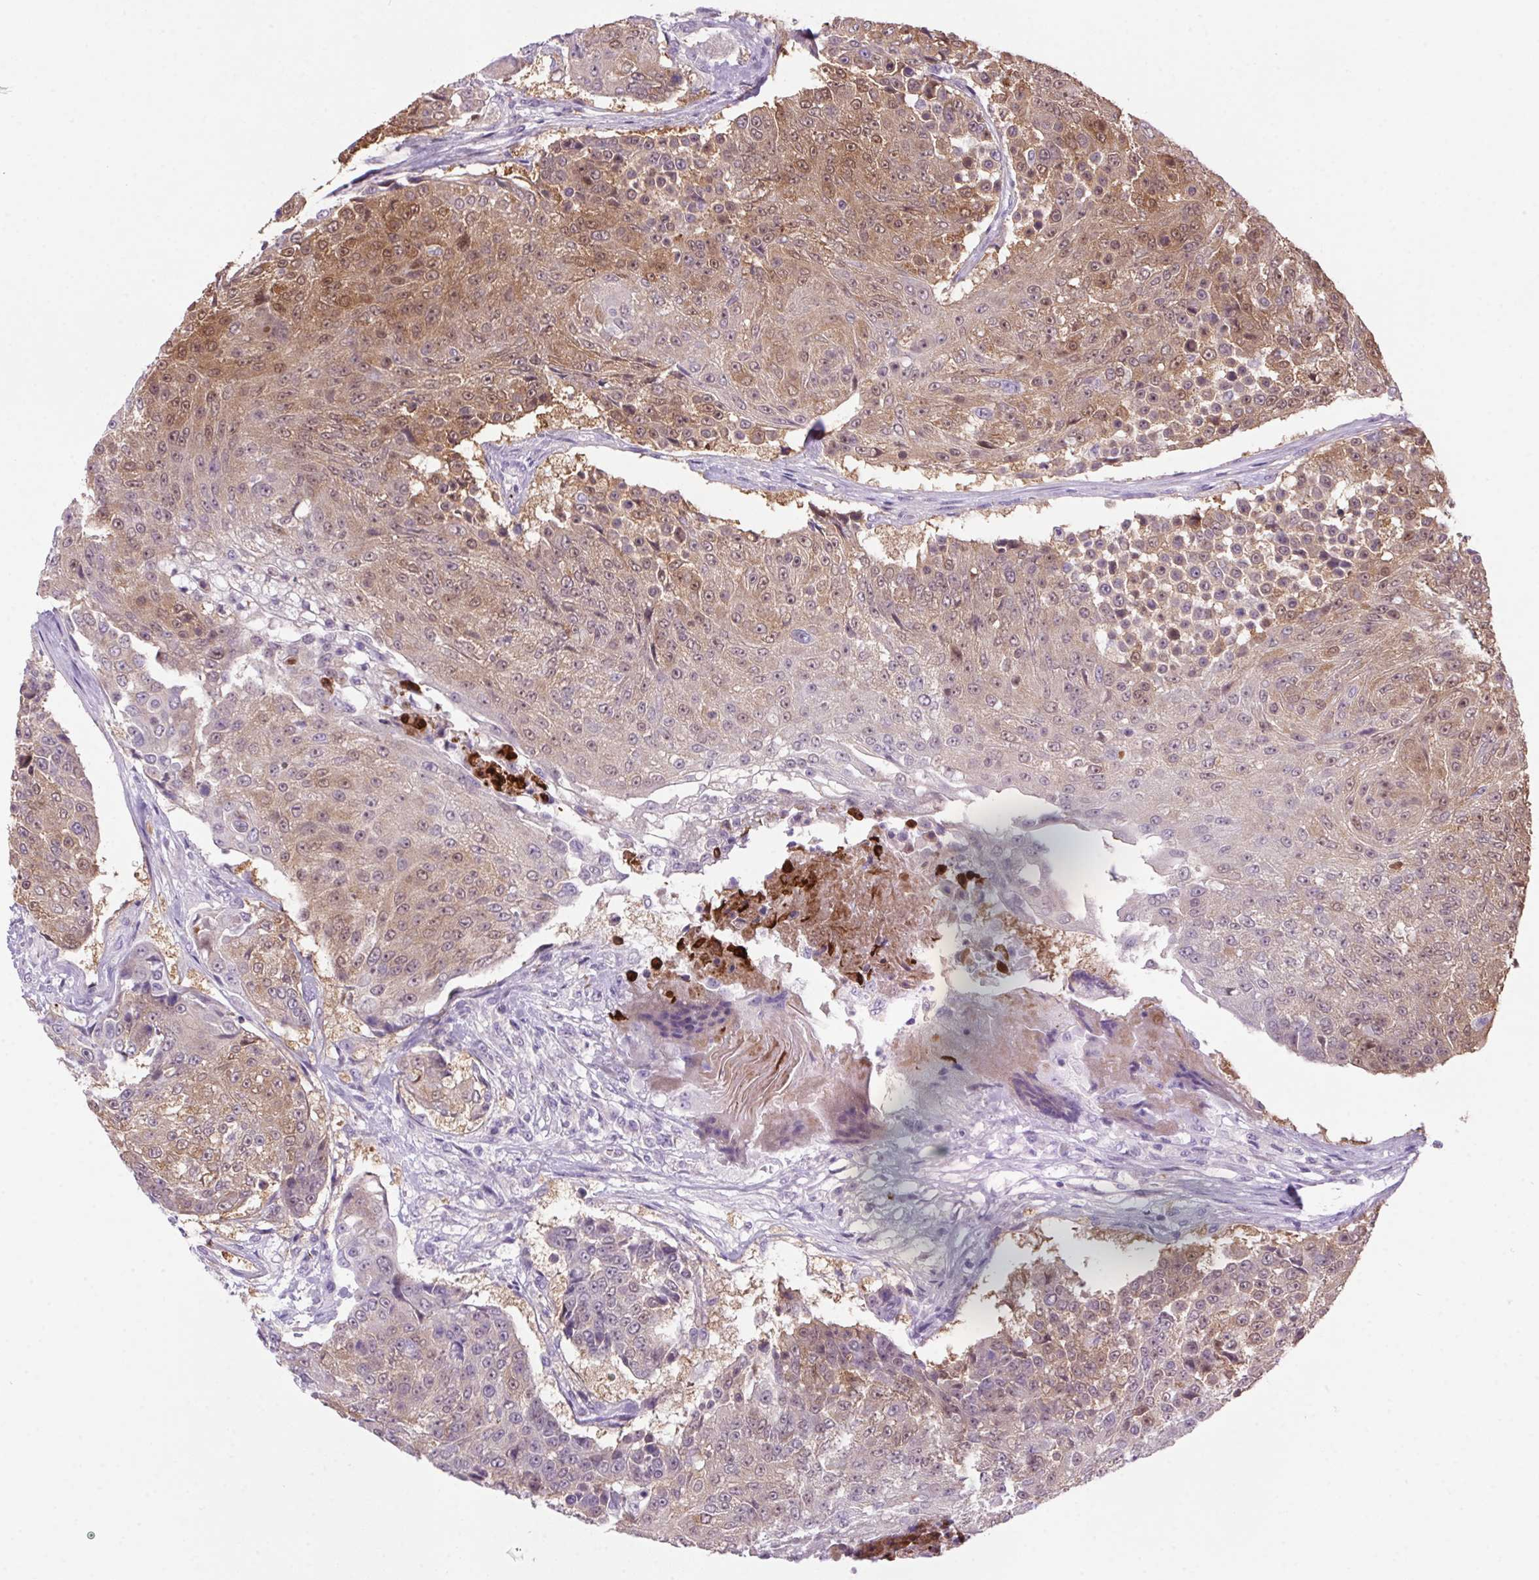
{"staining": {"intensity": "moderate", "quantity": "25%-75%", "location": "cytoplasmic/membranous,nuclear"}, "tissue": "urothelial cancer", "cell_type": "Tumor cells", "image_type": "cancer", "snomed": [{"axis": "morphology", "description": "Urothelial carcinoma, High grade"}, {"axis": "topography", "description": "Urinary bladder"}], "caption": "Protein positivity by IHC shows moderate cytoplasmic/membranous and nuclear expression in approximately 25%-75% of tumor cells in urothelial cancer.", "gene": "LRRTM1", "patient": {"sex": "female", "age": 63}}